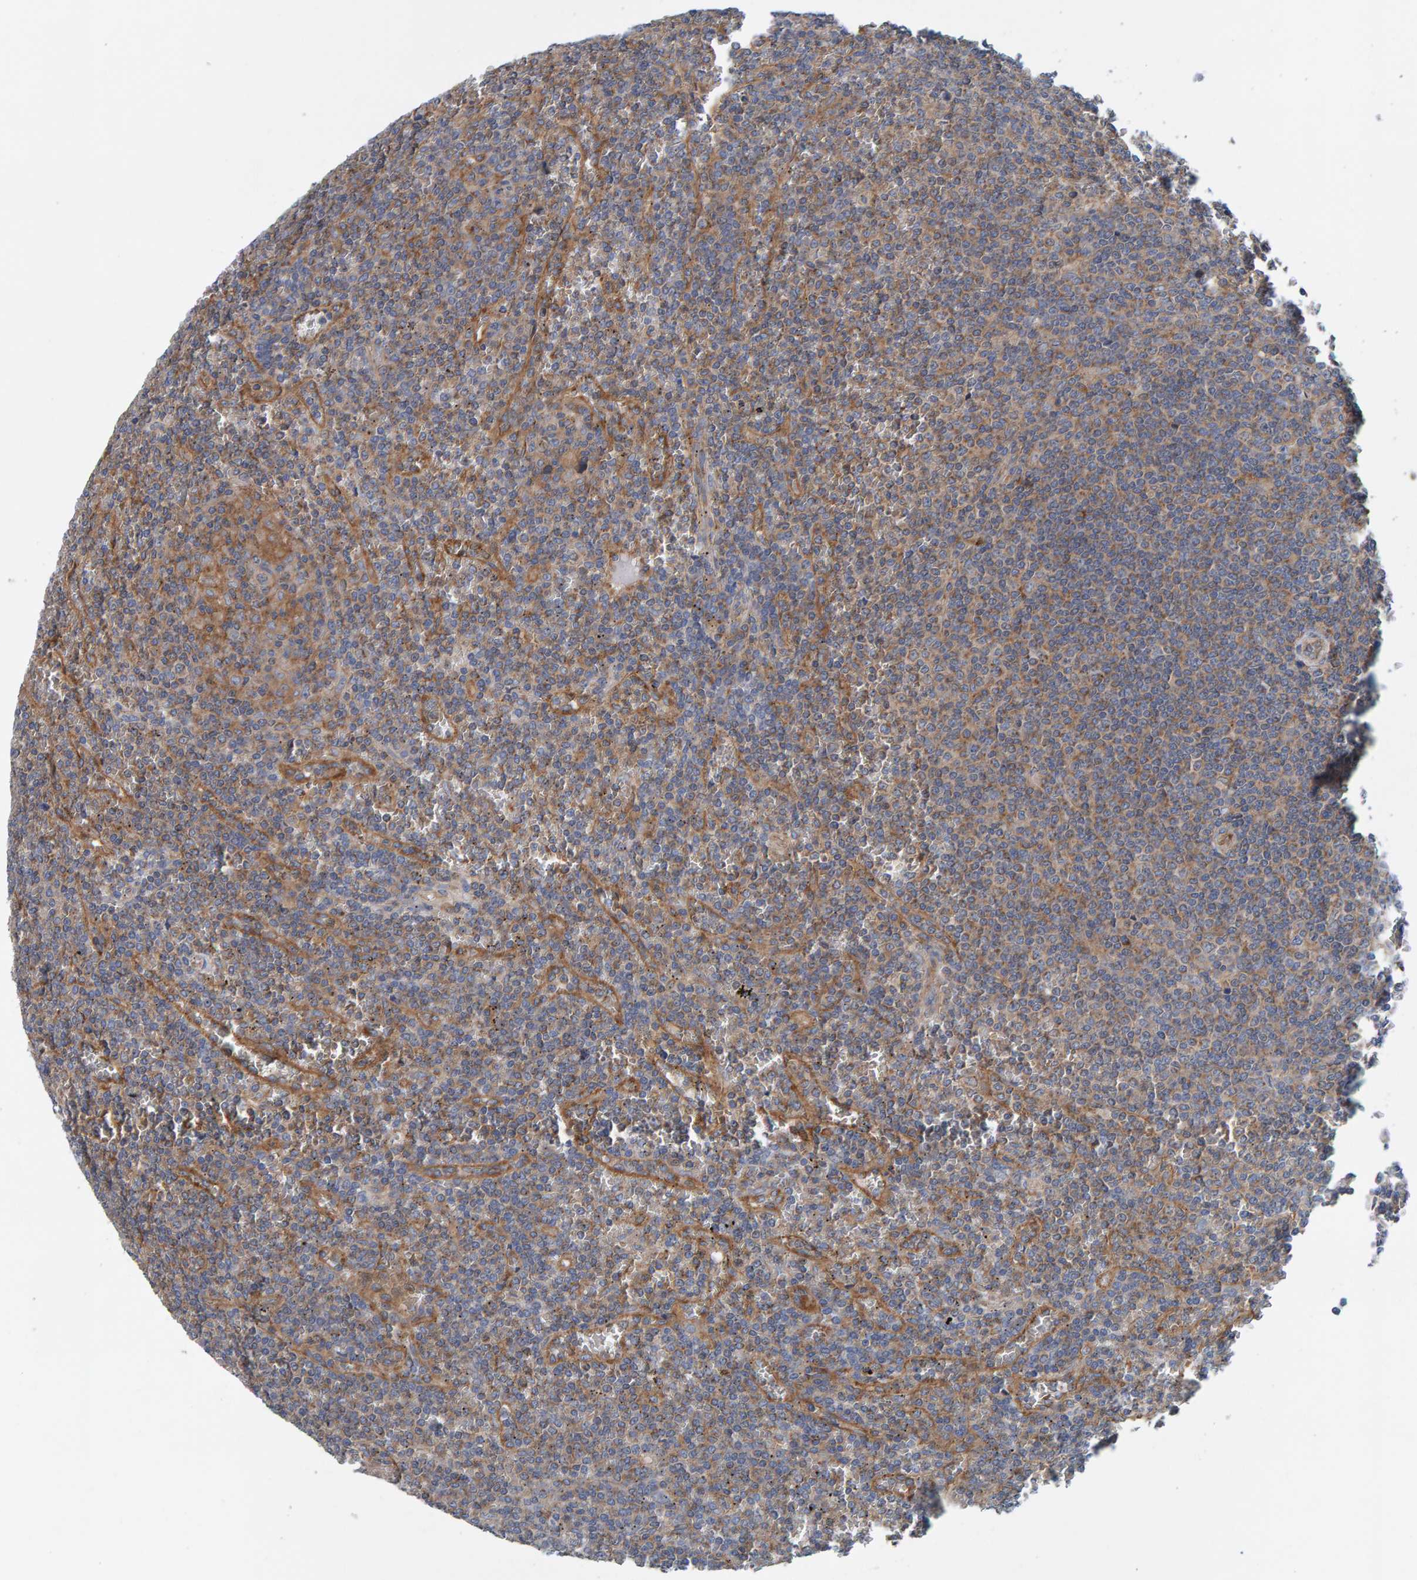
{"staining": {"intensity": "moderate", "quantity": "25%-75%", "location": "cytoplasmic/membranous"}, "tissue": "lymphoma", "cell_type": "Tumor cells", "image_type": "cancer", "snomed": [{"axis": "morphology", "description": "Malignant lymphoma, non-Hodgkin's type, Low grade"}, {"axis": "topography", "description": "Spleen"}], "caption": "IHC image of human low-grade malignant lymphoma, non-Hodgkin's type stained for a protein (brown), which displays medium levels of moderate cytoplasmic/membranous positivity in about 25%-75% of tumor cells.", "gene": "MKLN1", "patient": {"sex": "female", "age": 19}}